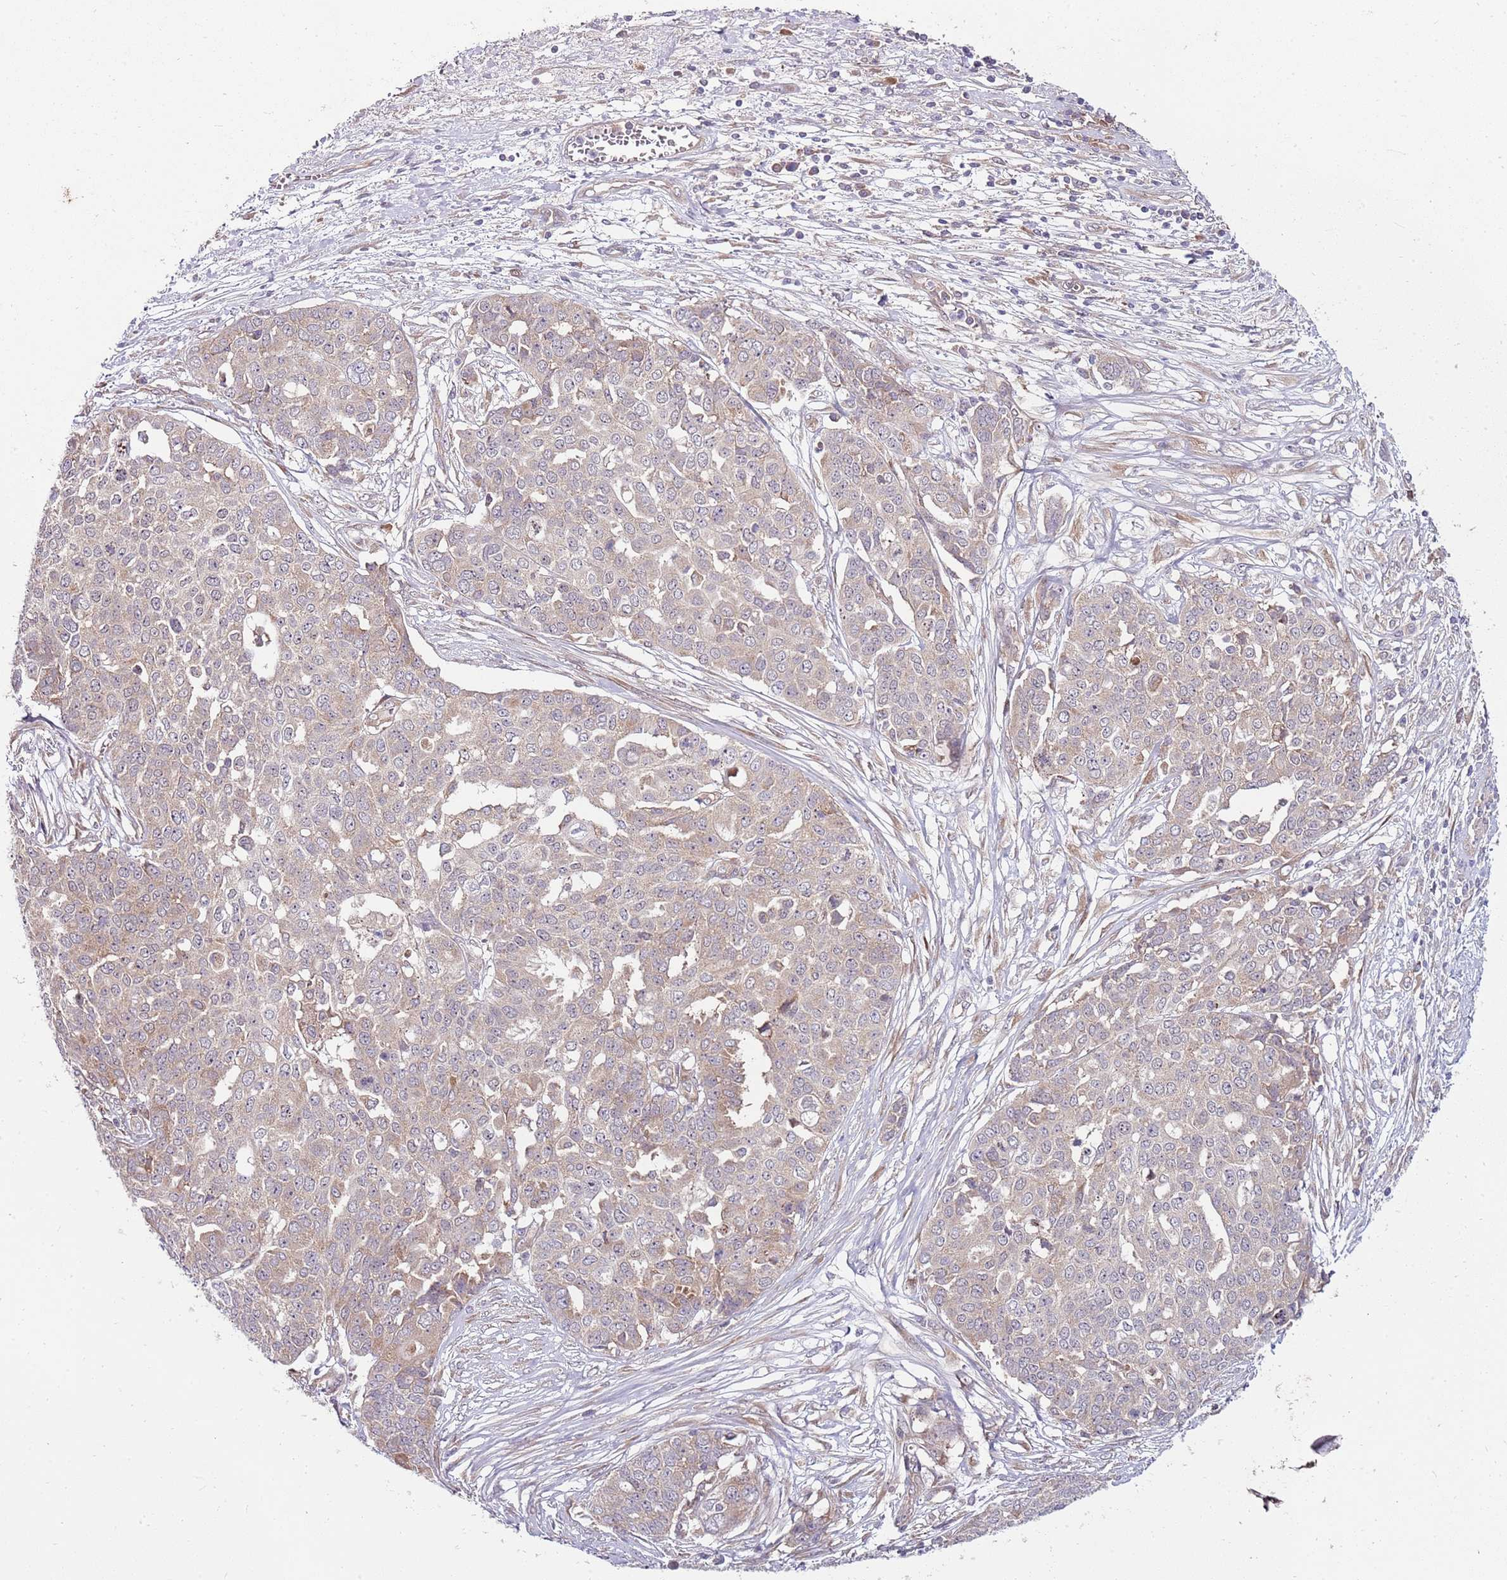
{"staining": {"intensity": "weak", "quantity": "25%-75%", "location": "cytoplasmic/membranous"}, "tissue": "ovarian cancer", "cell_type": "Tumor cells", "image_type": "cancer", "snomed": [{"axis": "morphology", "description": "Cystadenocarcinoma, serous, NOS"}, {"axis": "topography", "description": "Soft tissue"}, {"axis": "topography", "description": "Ovary"}], "caption": "The image exhibits immunohistochemical staining of ovarian cancer. There is weak cytoplasmic/membranous expression is present in approximately 25%-75% of tumor cells.", "gene": "FBXL22", "patient": {"sex": "female", "age": 57}}